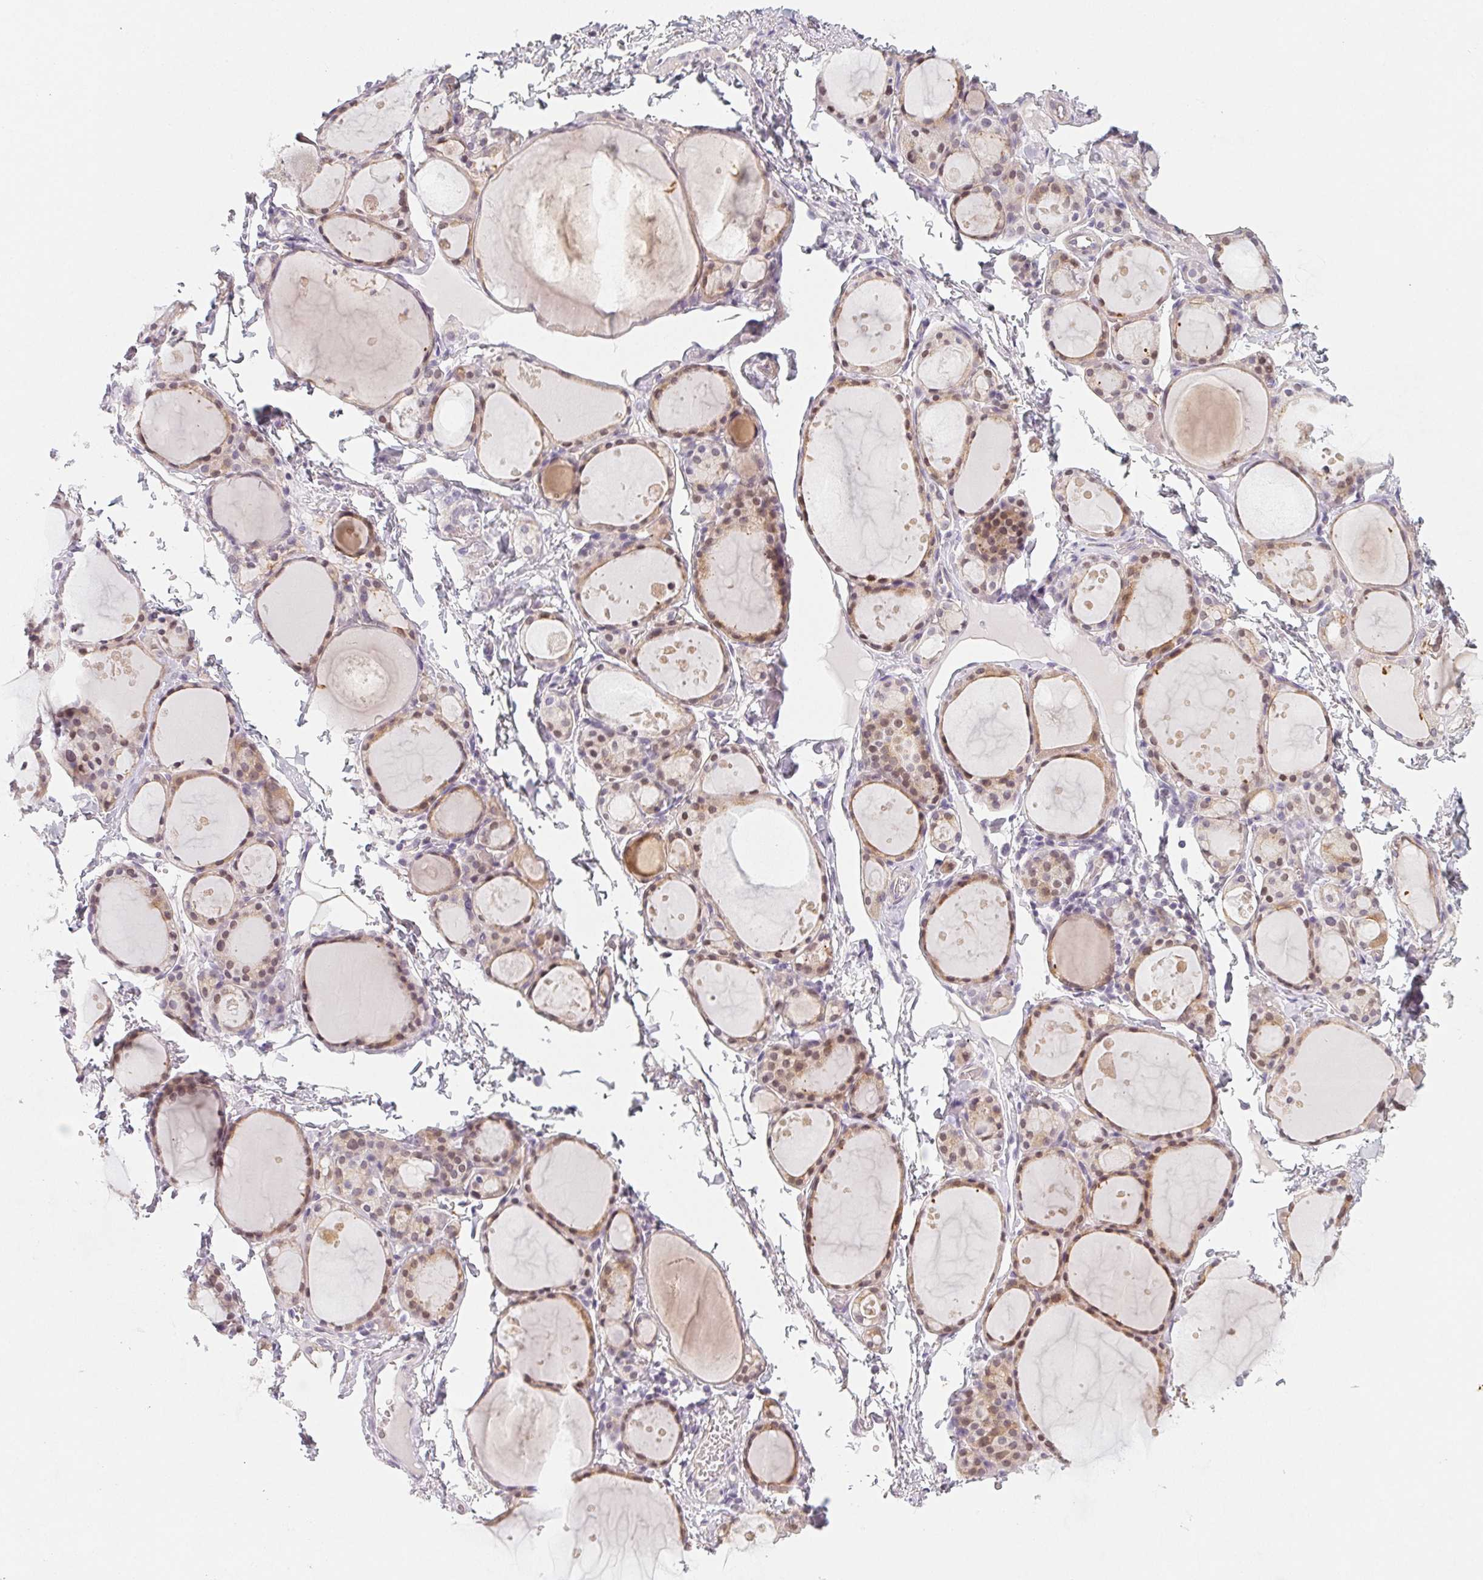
{"staining": {"intensity": "moderate", "quantity": ">75%", "location": "cytoplasmic/membranous,nuclear"}, "tissue": "thyroid gland", "cell_type": "Glandular cells", "image_type": "normal", "snomed": [{"axis": "morphology", "description": "Normal tissue, NOS"}, {"axis": "topography", "description": "Thyroid gland"}], "caption": "Protein expression analysis of unremarkable human thyroid gland reveals moderate cytoplasmic/membranous,nuclear expression in about >75% of glandular cells. The staining was performed using DAB (3,3'-diaminobenzidine) to visualize the protein expression in brown, while the nuclei were stained in blue with hematoxylin (Magnification: 20x).", "gene": "LRRC23", "patient": {"sex": "male", "age": 68}}